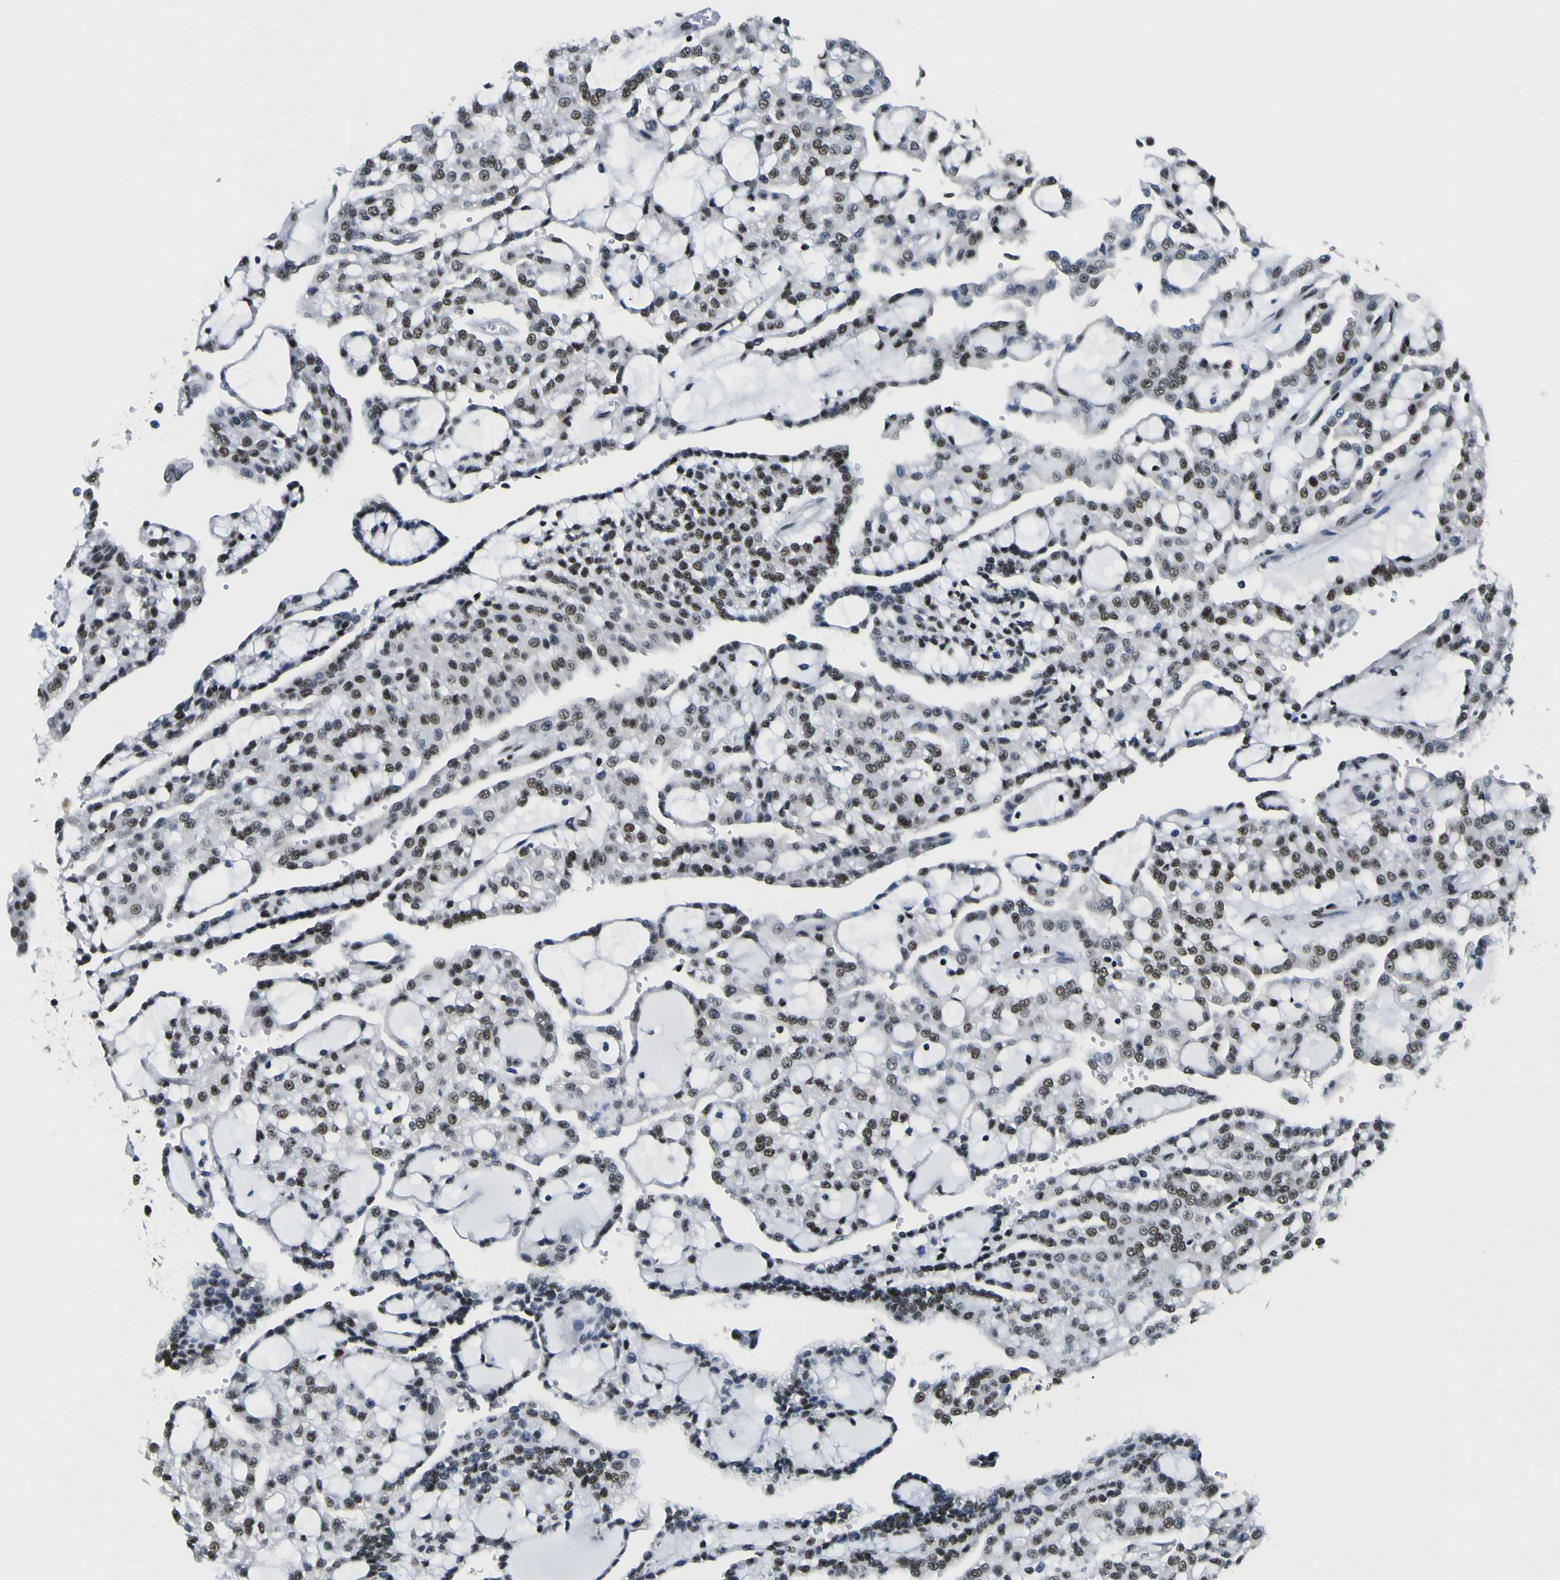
{"staining": {"intensity": "moderate", "quantity": ">75%", "location": "nuclear"}, "tissue": "renal cancer", "cell_type": "Tumor cells", "image_type": "cancer", "snomed": [{"axis": "morphology", "description": "Adenocarcinoma, NOS"}, {"axis": "topography", "description": "Kidney"}], "caption": "Immunohistochemistry photomicrograph of neoplastic tissue: adenocarcinoma (renal) stained using IHC demonstrates medium levels of moderate protein expression localized specifically in the nuclear of tumor cells, appearing as a nuclear brown color.", "gene": "SP1", "patient": {"sex": "male", "age": 63}}